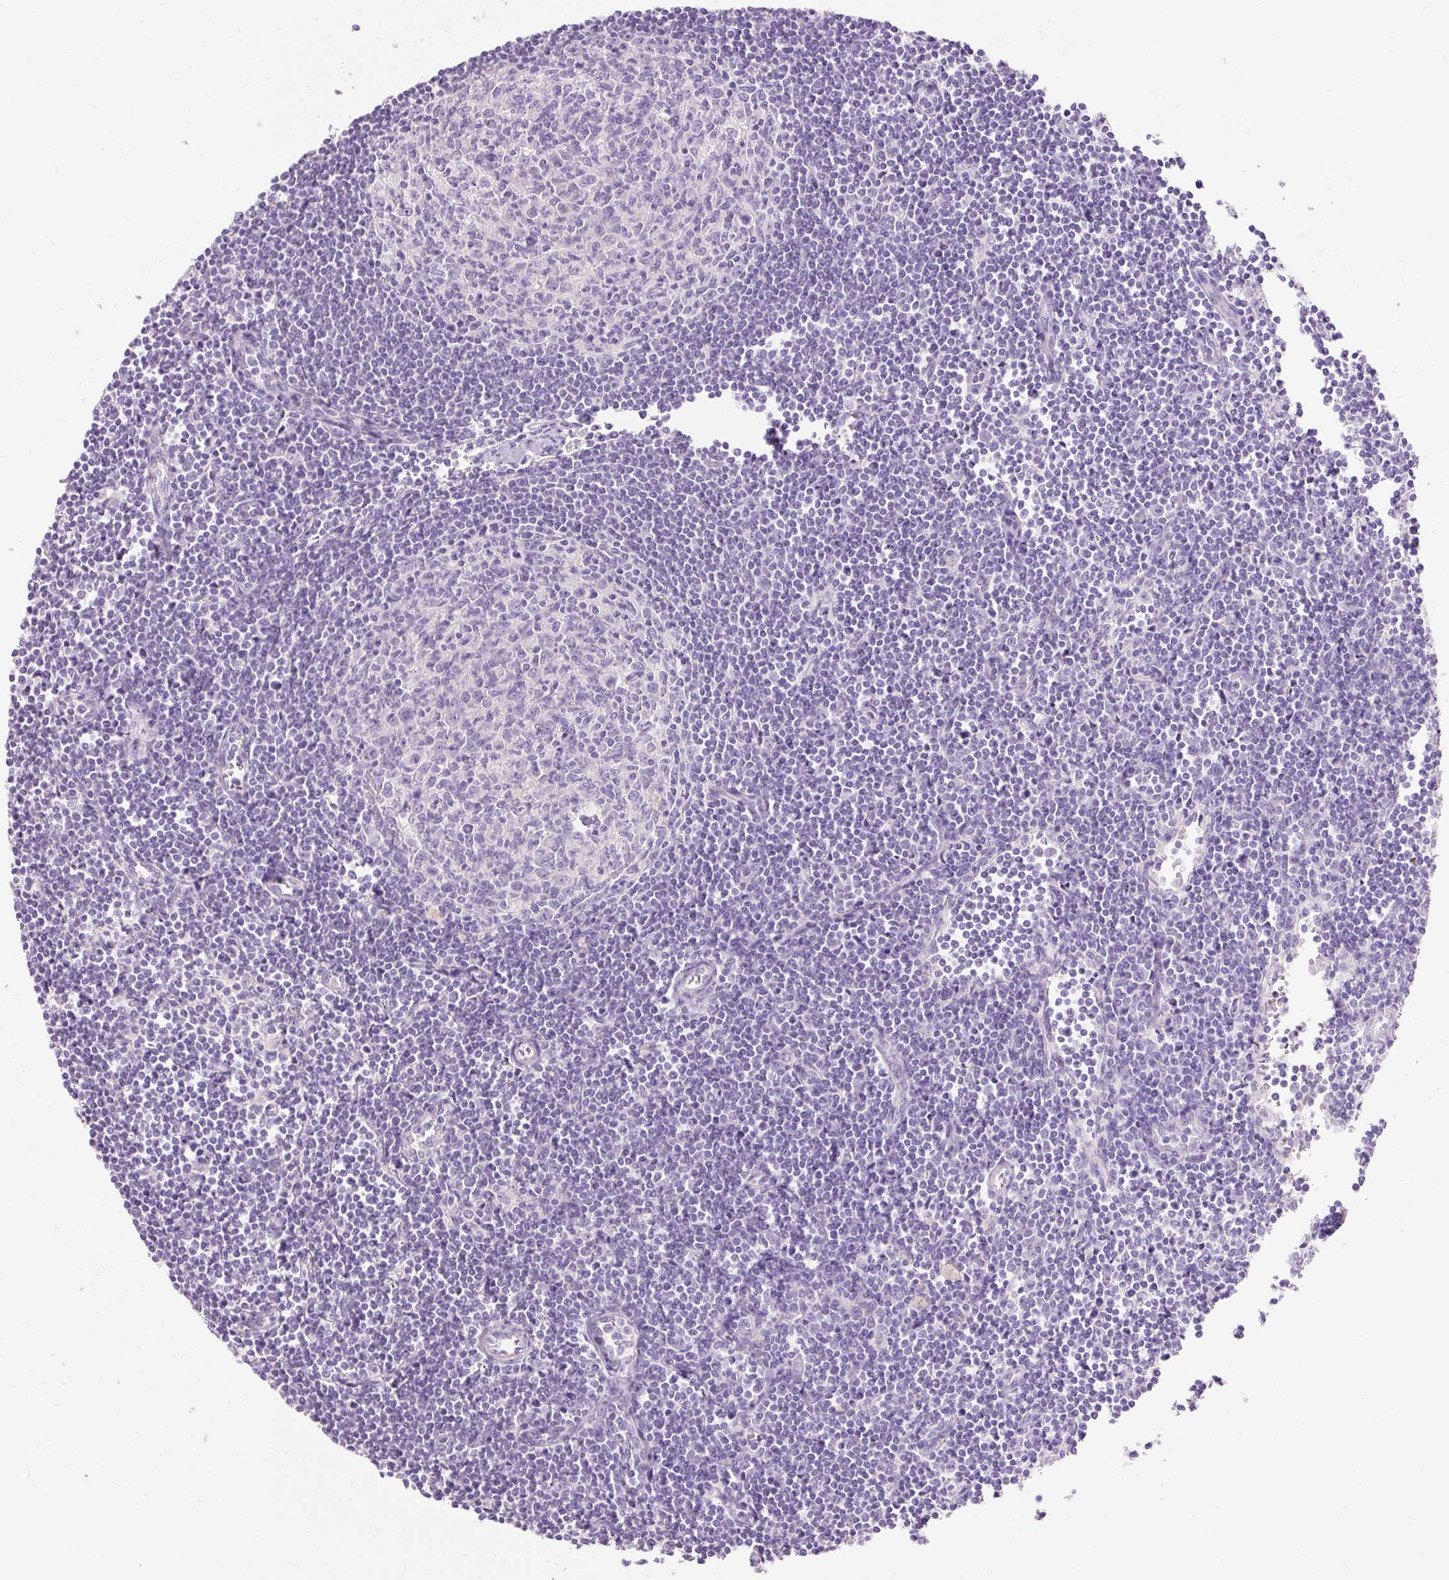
{"staining": {"intensity": "negative", "quantity": "none", "location": "none"}, "tissue": "lymph node", "cell_type": "Germinal center cells", "image_type": "normal", "snomed": [{"axis": "morphology", "description": "Normal tissue, NOS"}, {"axis": "topography", "description": "Lymph node"}], "caption": "The histopathology image reveals no significant expression in germinal center cells of lymph node. (Brightfield microscopy of DAB (3,3'-diaminobenzidine) immunohistochemistry at high magnification).", "gene": "TMEM213", "patient": {"sex": "female", "age": 29}}